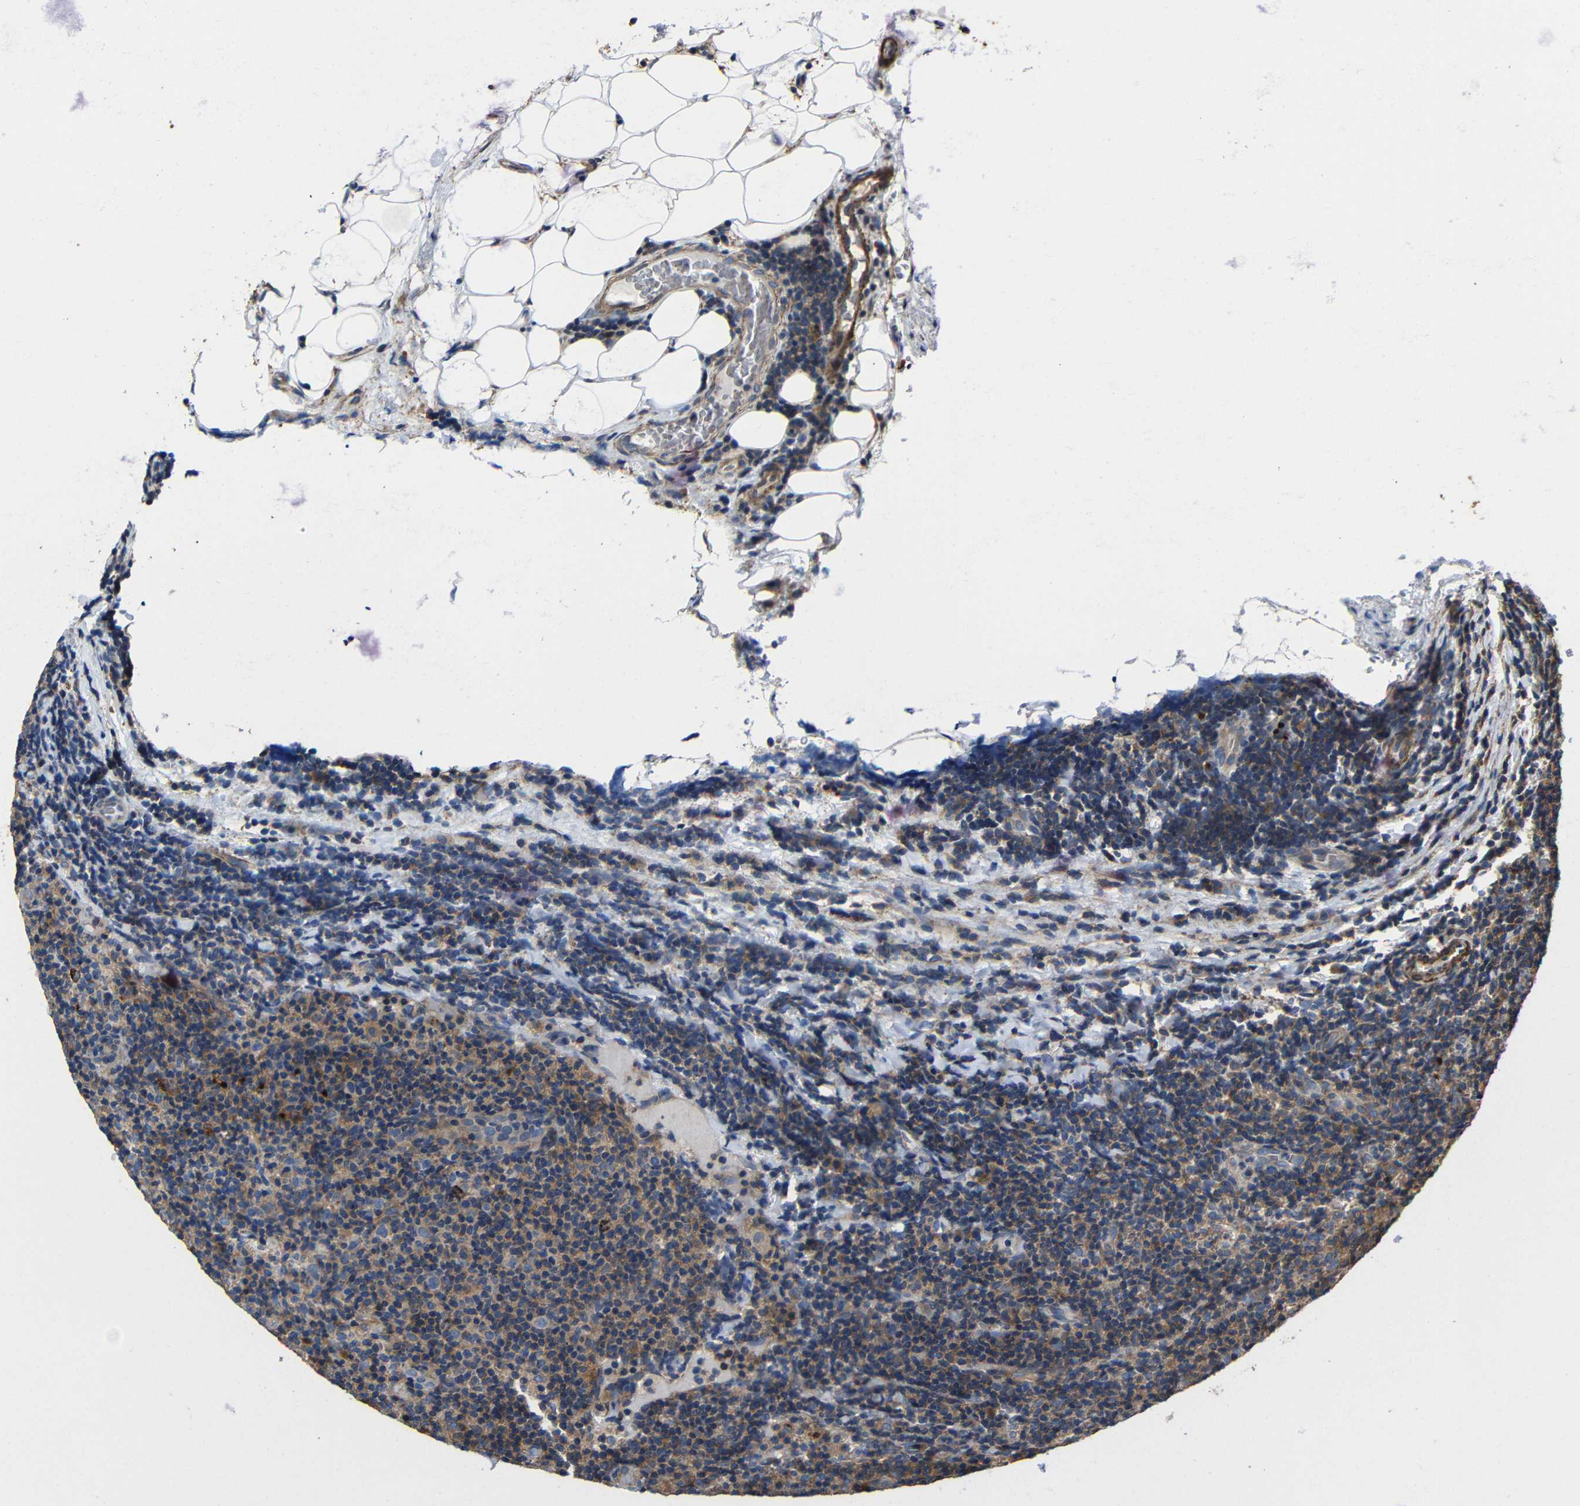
{"staining": {"intensity": "moderate", "quantity": ">75%", "location": "cytoplasmic/membranous"}, "tissue": "lymphoma", "cell_type": "Tumor cells", "image_type": "cancer", "snomed": [{"axis": "morphology", "description": "Malignant lymphoma, non-Hodgkin's type, Low grade"}, {"axis": "topography", "description": "Lymph node"}], "caption": "A medium amount of moderate cytoplasmic/membranous staining is seen in approximately >75% of tumor cells in low-grade malignant lymphoma, non-Hodgkin's type tissue.", "gene": "GDI1", "patient": {"sex": "male", "age": 83}}